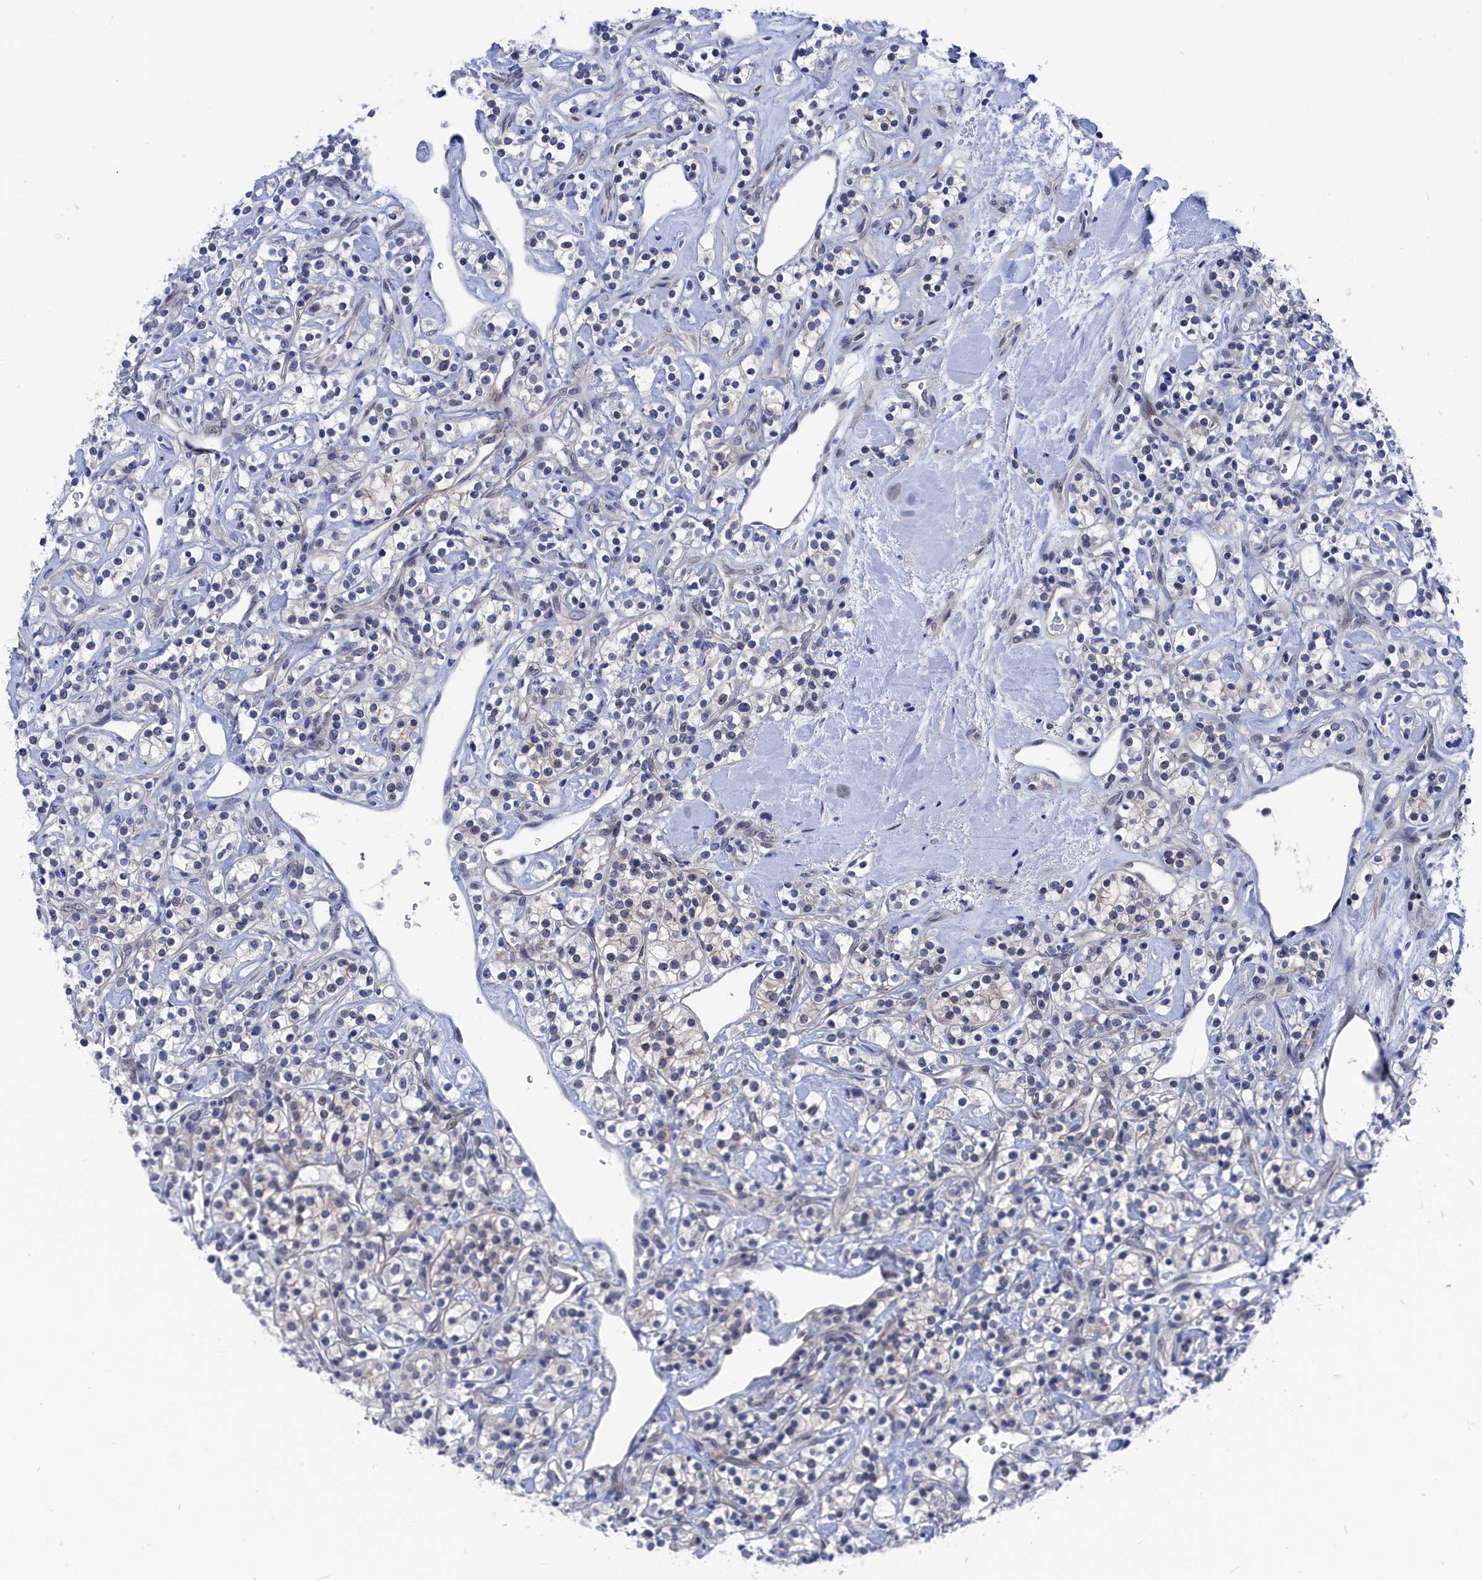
{"staining": {"intensity": "weak", "quantity": "<25%", "location": "cytoplasmic/membranous"}, "tissue": "renal cancer", "cell_type": "Tumor cells", "image_type": "cancer", "snomed": [{"axis": "morphology", "description": "Adenocarcinoma, NOS"}, {"axis": "topography", "description": "Kidney"}], "caption": "Immunohistochemical staining of human renal adenocarcinoma displays no significant expression in tumor cells.", "gene": "MARCHF3", "patient": {"sex": "male", "age": 77}}